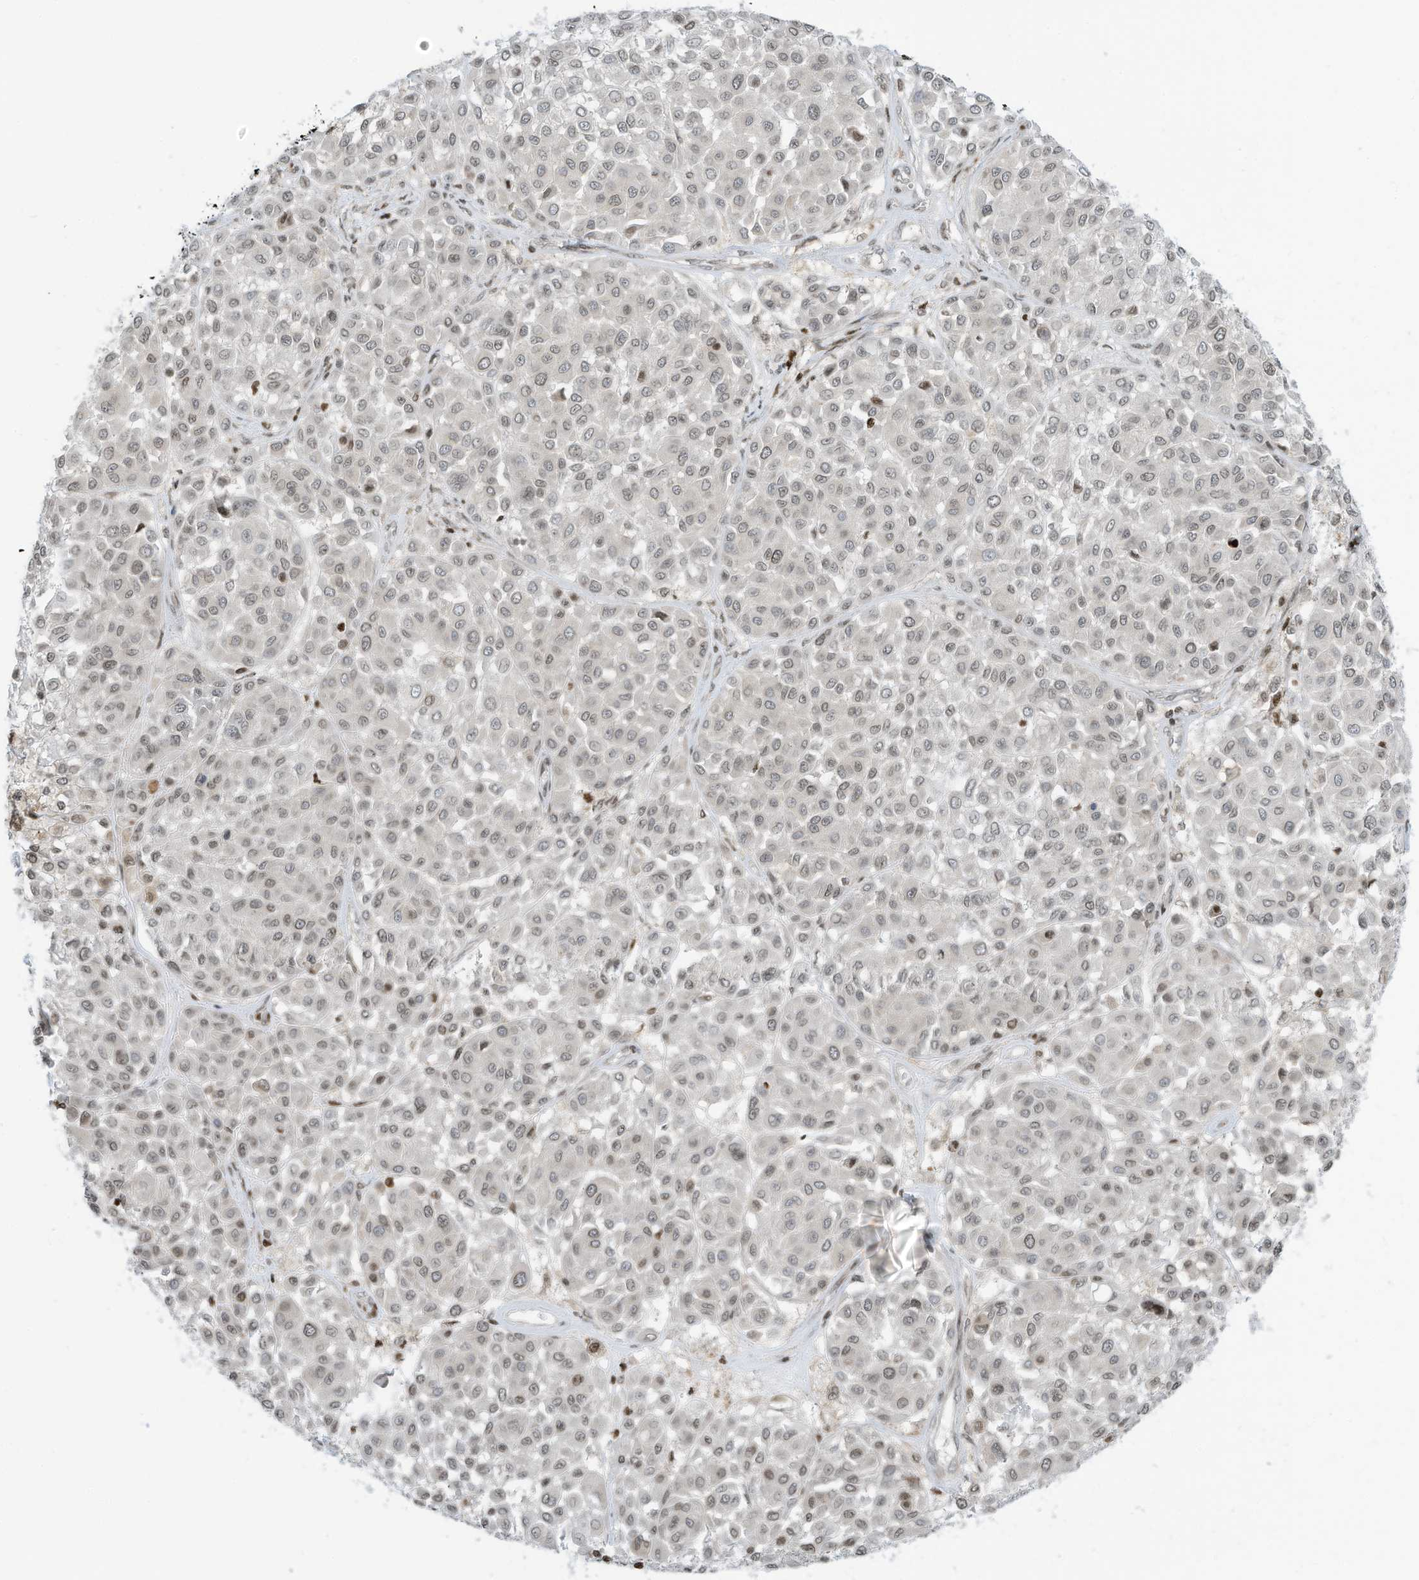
{"staining": {"intensity": "weak", "quantity": "25%-75%", "location": "nuclear"}, "tissue": "melanoma", "cell_type": "Tumor cells", "image_type": "cancer", "snomed": [{"axis": "morphology", "description": "Malignant melanoma, Metastatic site"}, {"axis": "topography", "description": "Soft tissue"}], "caption": "Protein analysis of malignant melanoma (metastatic site) tissue exhibits weak nuclear expression in about 25%-75% of tumor cells.", "gene": "ADI1", "patient": {"sex": "male", "age": 41}}